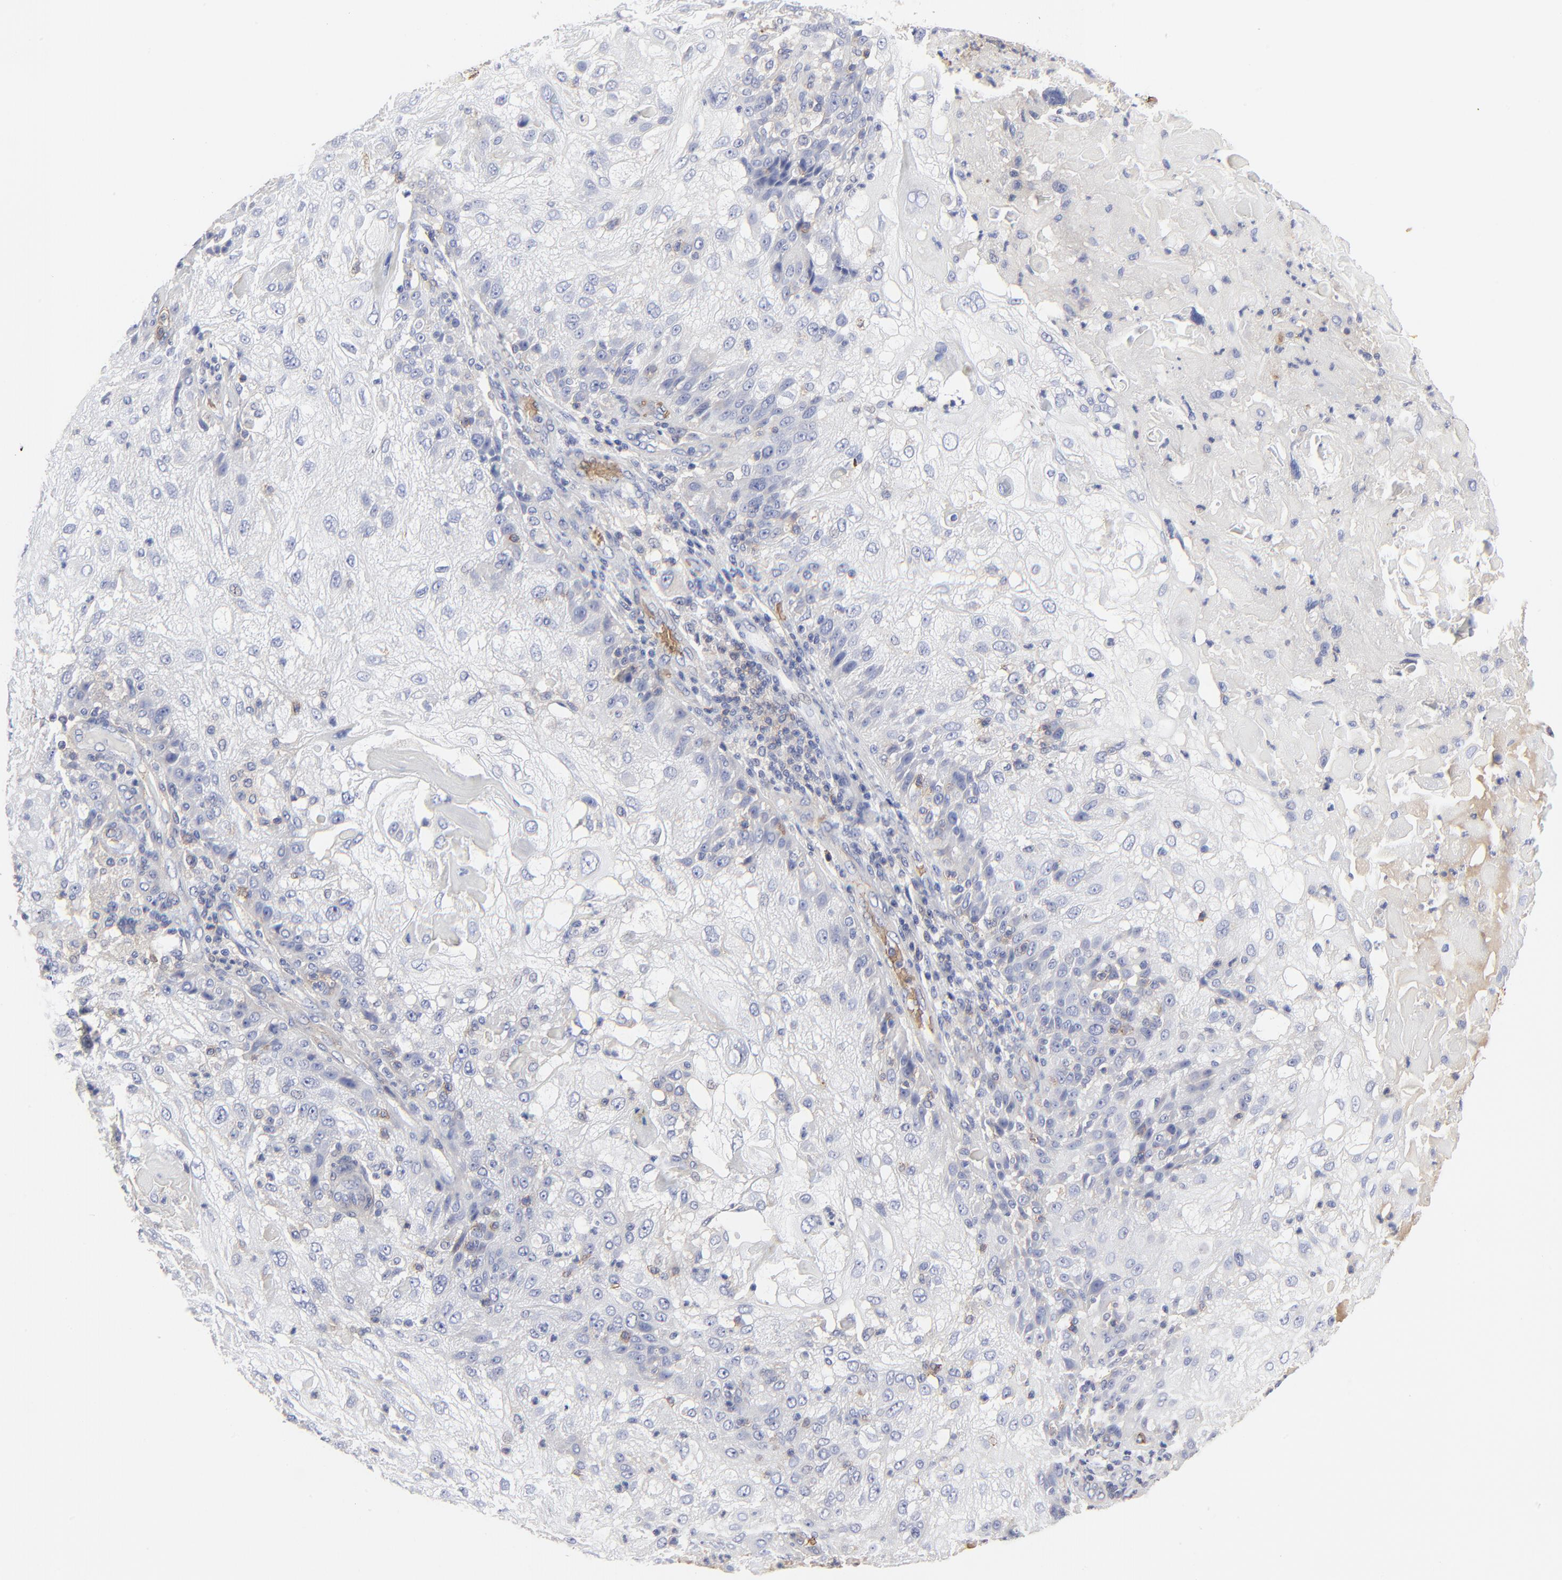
{"staining": {"intensity": "negative", "quantity": "none", "location": "none"}, "tissue": "skin cancer", "cell_type": "Tumor cells", "image_type": "cancer", "snomed": [{"axis": "morphology", "description": "Normal tissue, NOS"}, {"axis": "morphology", "description": "Squamous cell carcinoma, NOS"}, {"axis": "topography", "description": "Skin"}], "caption": "The micrograph exhibits no significant positivity in tumor cells of skin cancer. The staining was performed using DAB (3,3'-diaminobenzidine) to visualize the protein expression in brown, while the nuclei were stained in blue with hematoxylin (Magnification: 20x).", "gene": "PAG1", "patient": {"sex": "female", "age": 83}}